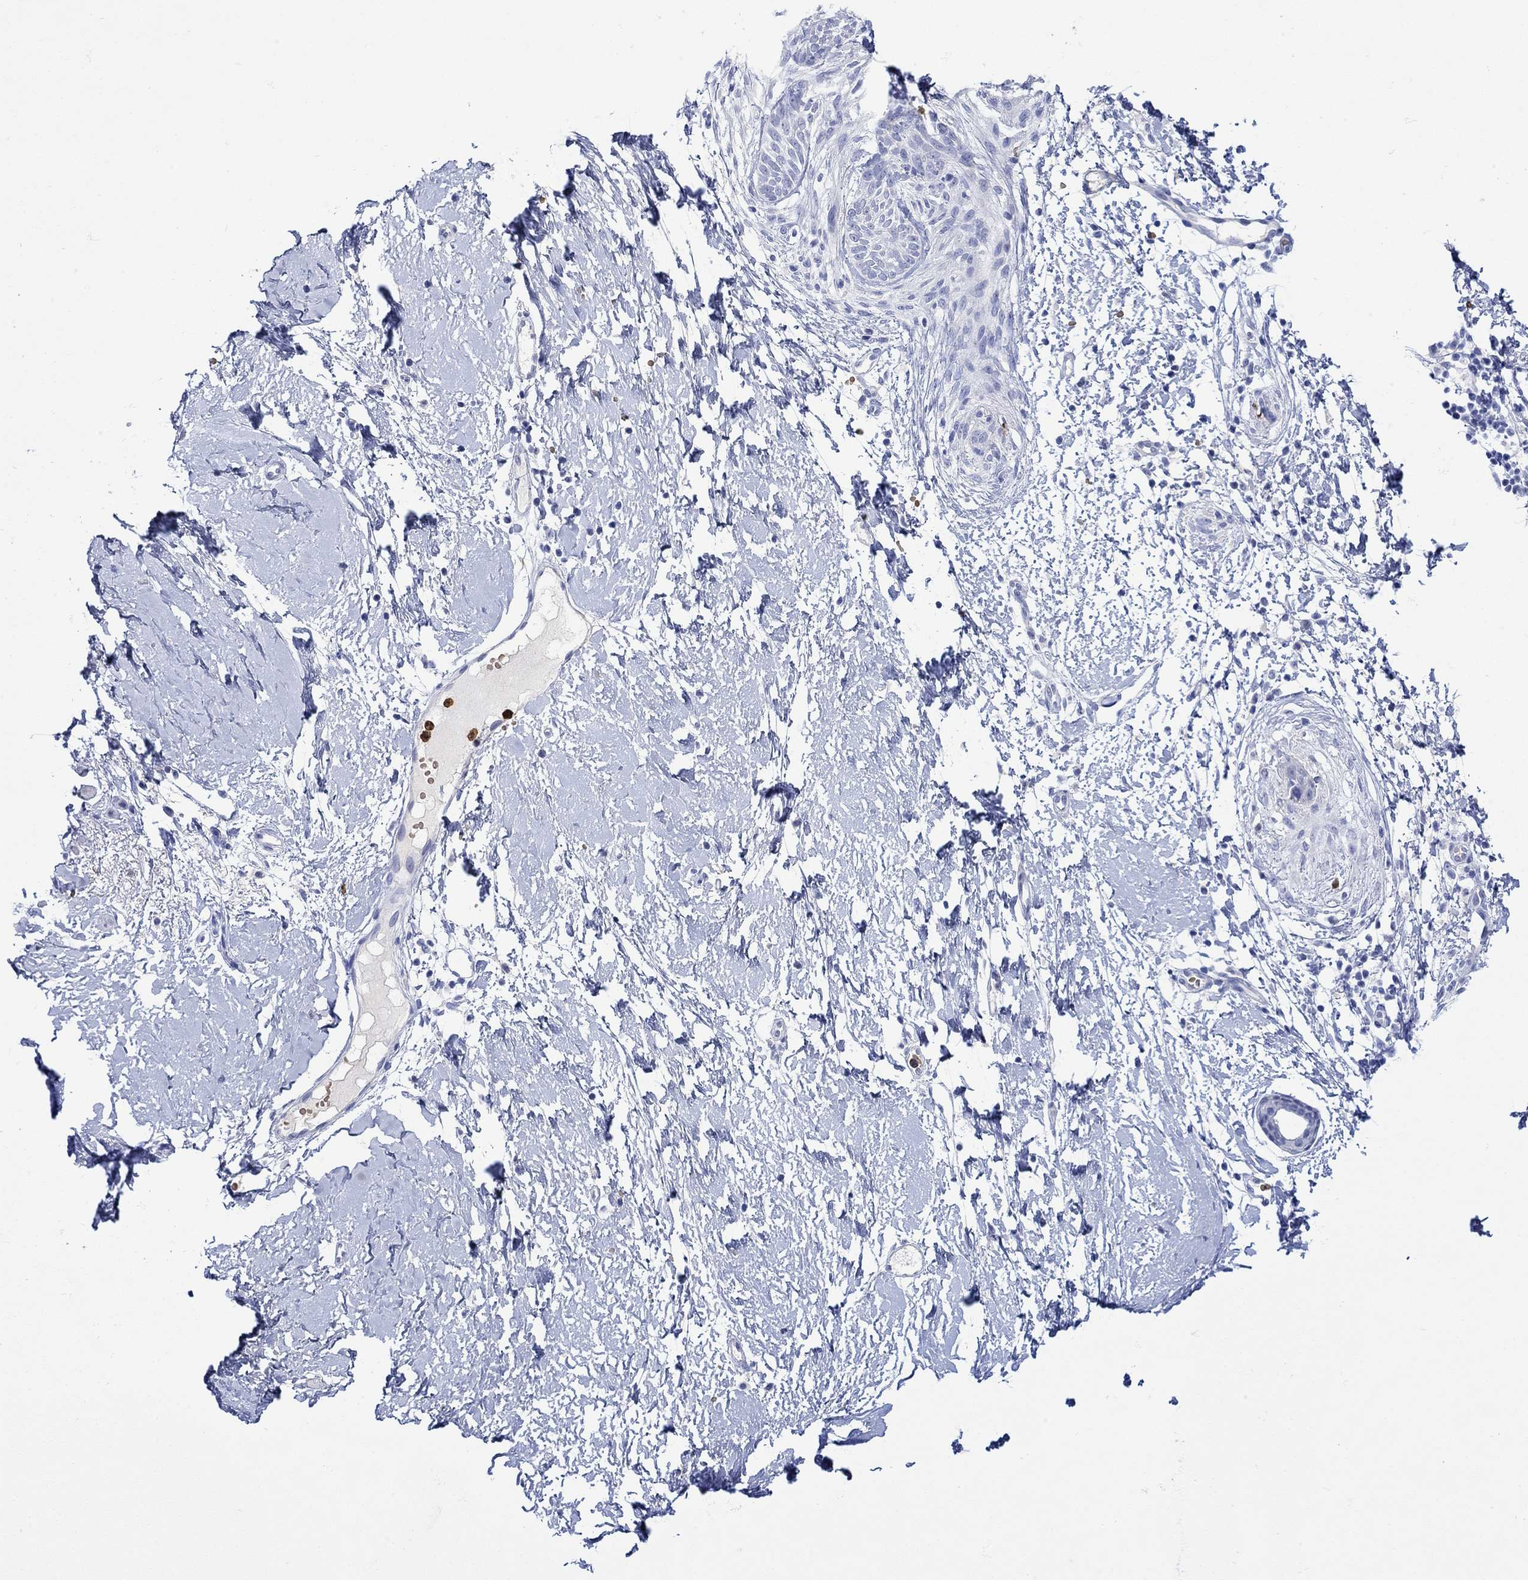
{"staining": {"intensity": "negative", "quantity": "none", "location": "none"}, "tissue": "skin cancer", "cell_type": "Tumor cells", "image_type": "cancer", "snomed": [{"axis": "morphology", "description": "Normal tissue, NOS"}, {"axis": "morphology", "description": "Basal cell carcinoma"}, {"axis": "topography", "description": "Skin"}], "caption": "A high-resolution image shows IHC staining of skin cancer (basal cell carcinoma), which demonstrates no significant positivity in tumor cells.", "gene": "LINGO3", "patient": {"sex": "male", "age": 84}}